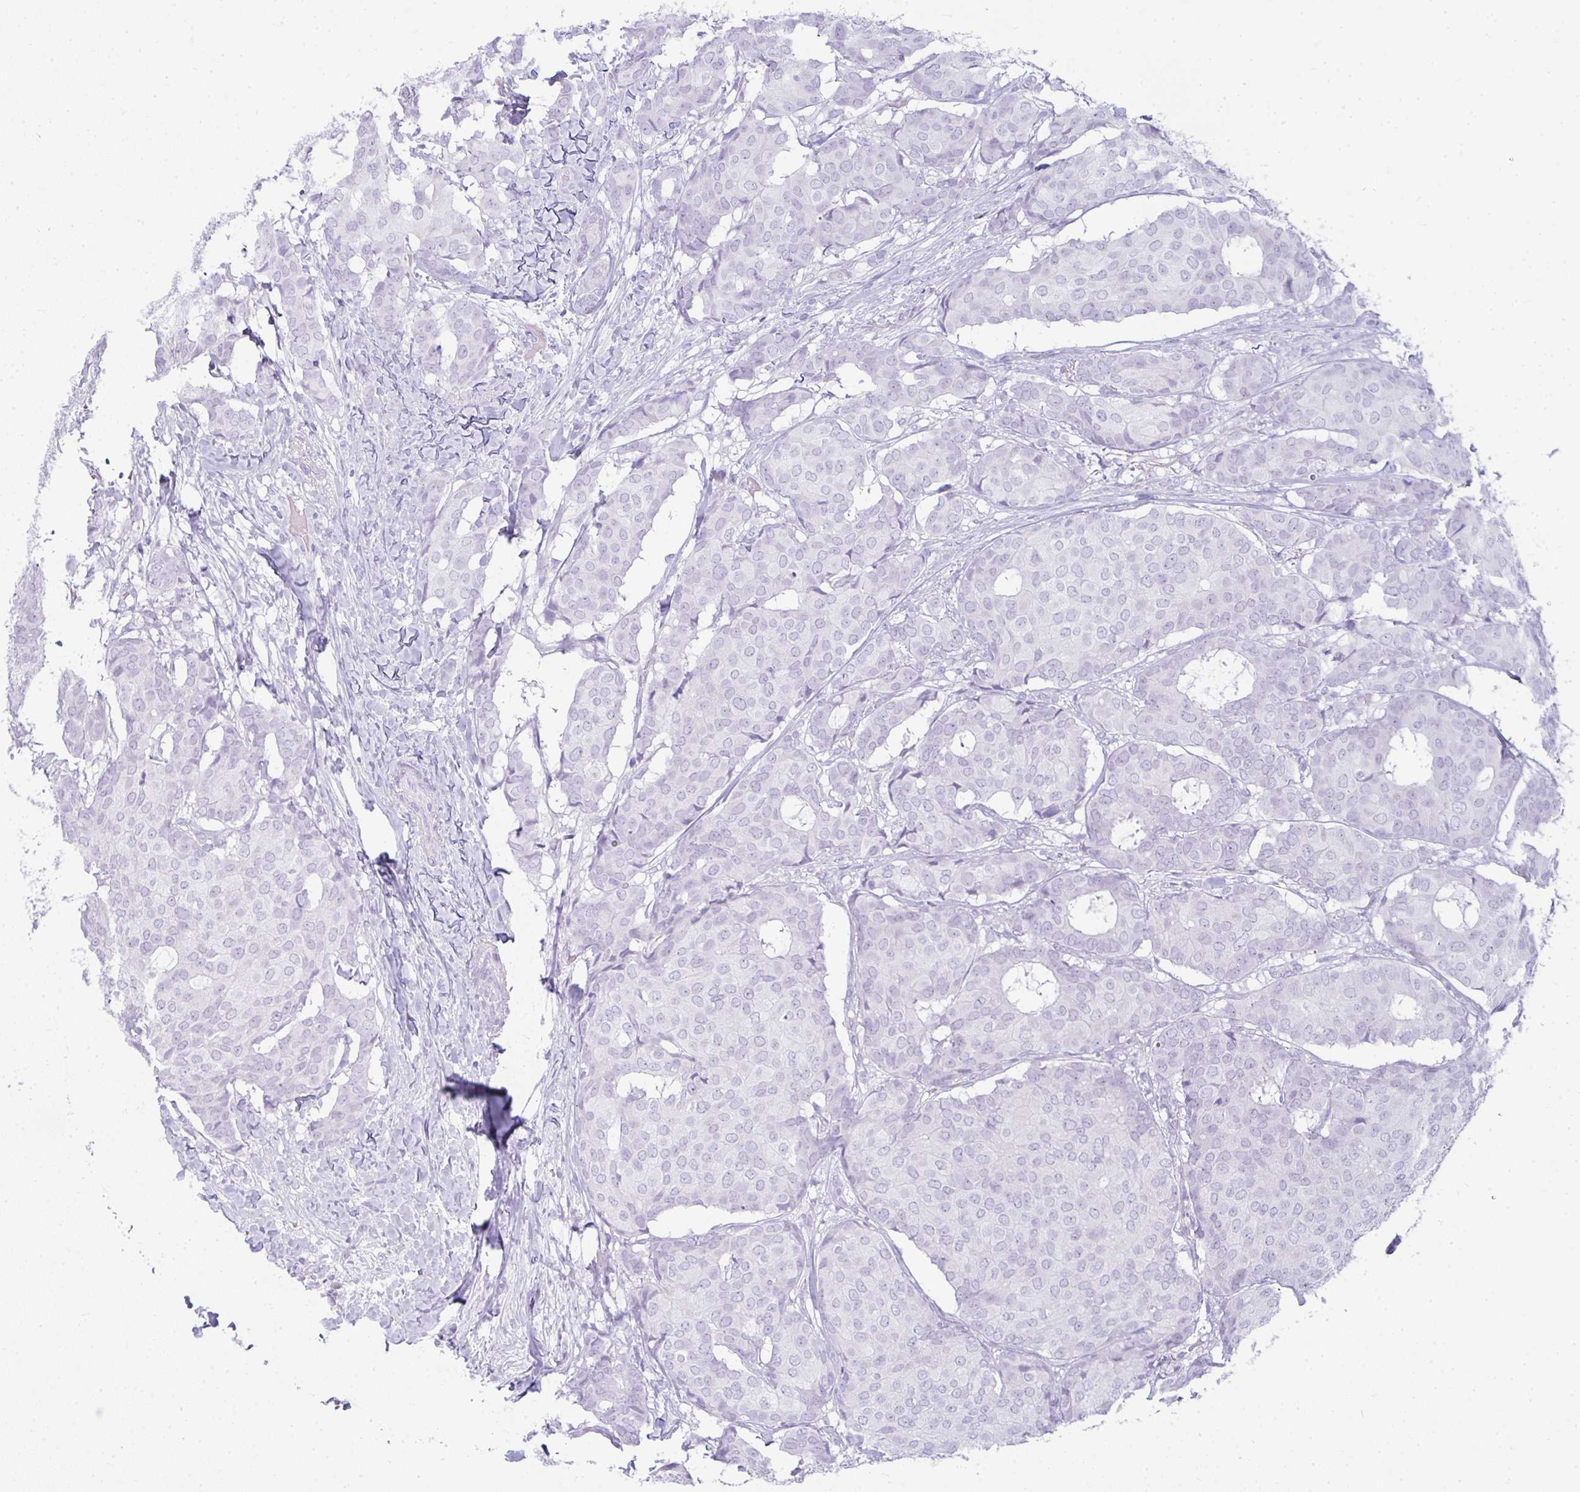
{"staining": {"intensity": "negative", "quantity": "none", "location": "none"}, "tissue": "breast cancer", "cell_type": "Tumor cells", "image_type": "cancer", "snomed": [{"axis": "morphology", "description": "Duct carcinoma"}, {"axis": "topography", "description": "Breast"}], "caption": "Tumor cells show no significant protein positivity in breast cancer.", "gene": "RASL10A", "patient": {"sex": "female", "age": 75}}